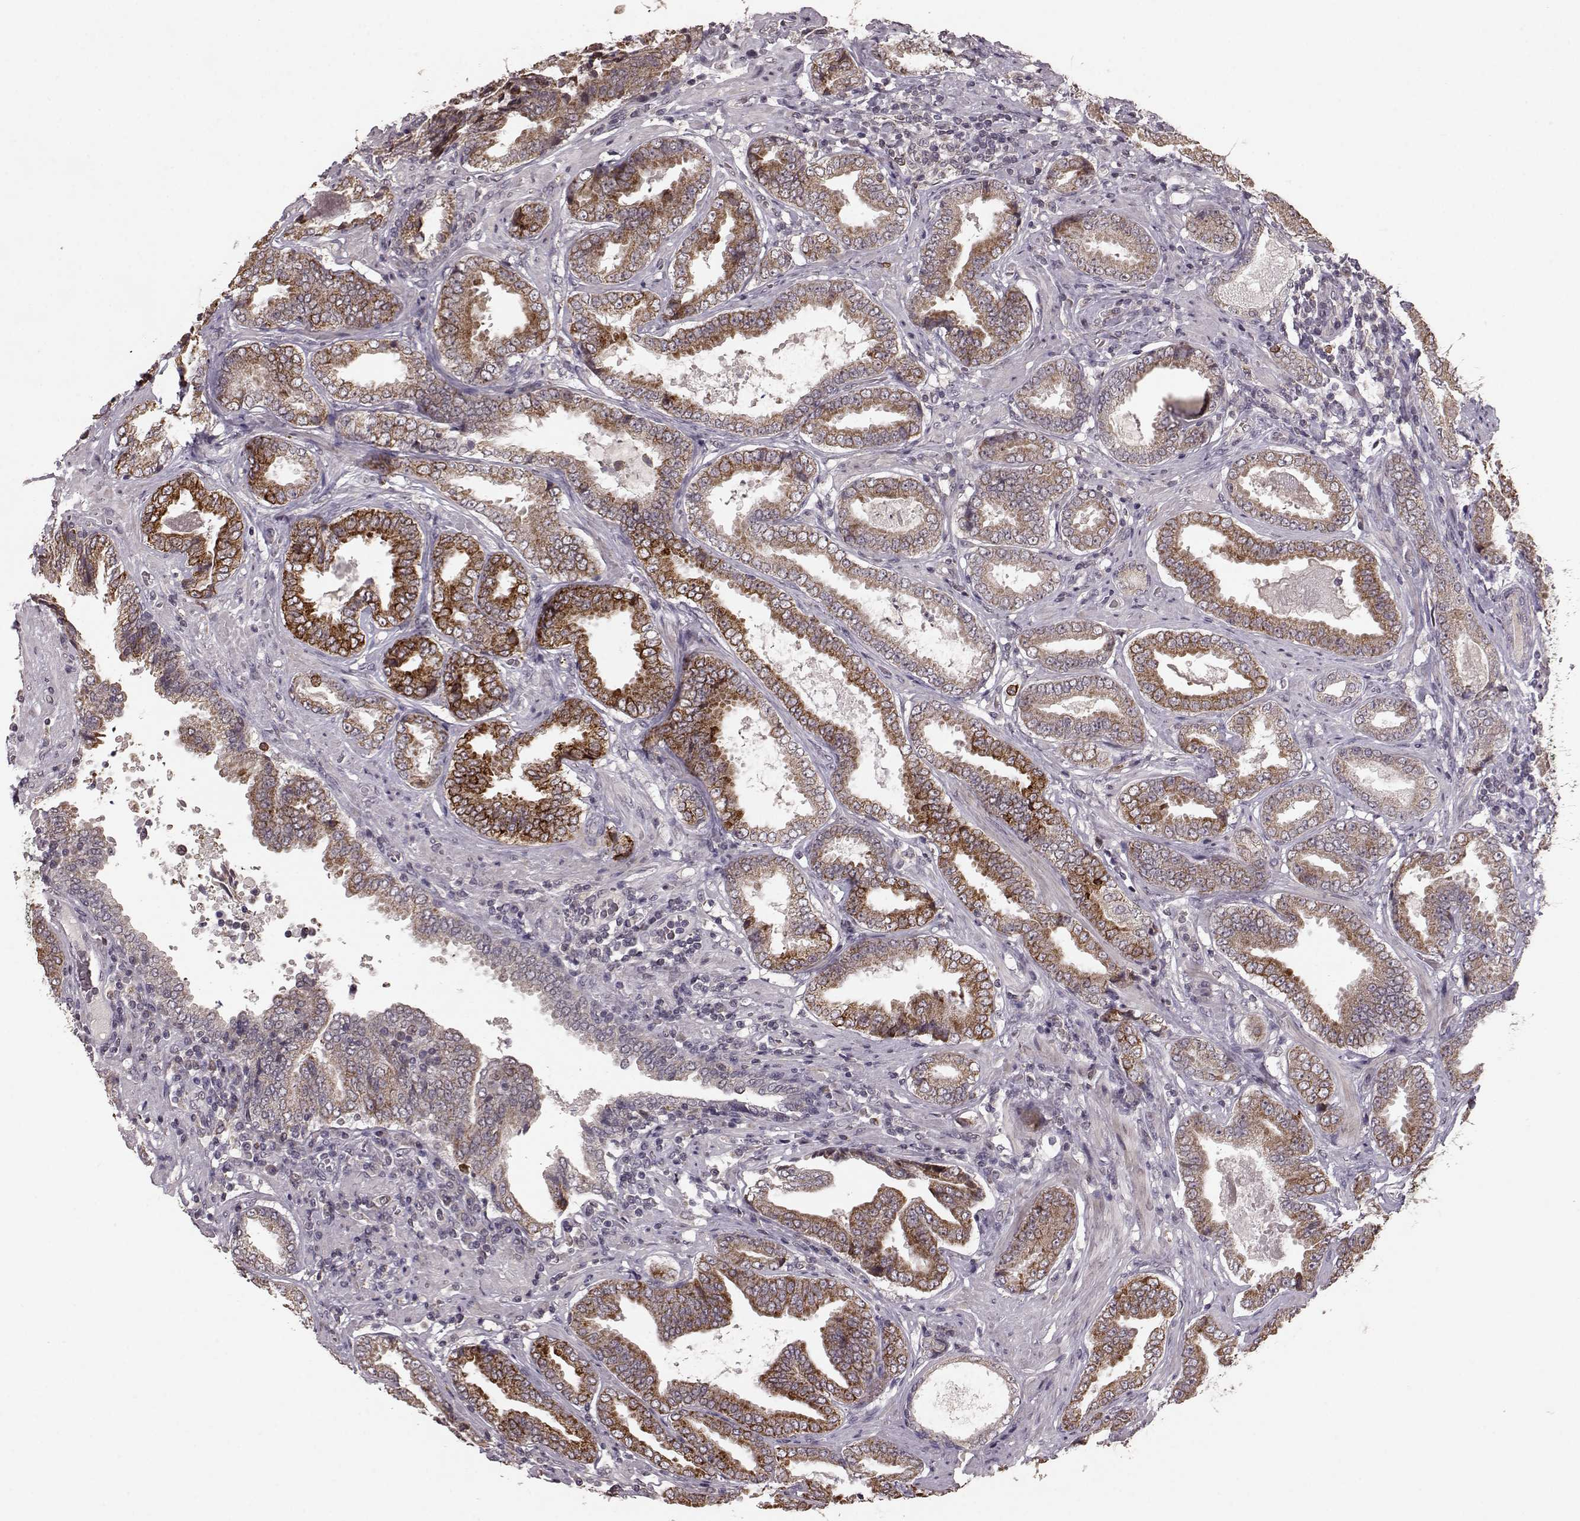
{"staining": {"intensity": "moderate", "quantity": ">75%", "location": "cytoplasmic/membranous"}, "tissue": "prostate cancer", "cell_type": "Tumor cells", "image_type": "cancer", "snomed": [{"axis": "morphology", "description": "Adenocarcinoma, NOS"}, {"axis": "topography", "description": "Prostate"}], "caption": "IHC micrograph of neoplastic tissue: human prostate cancer stained using immunohistochemistry reveals medium levels of moderate protein expression localized specifically in the cytoplasmic/membranous of tumor cells, appearing as a cytoplasmic/membranous brown color.", "gene": "ELOVL5", "patient": {"sex": "male", "age": 64}}